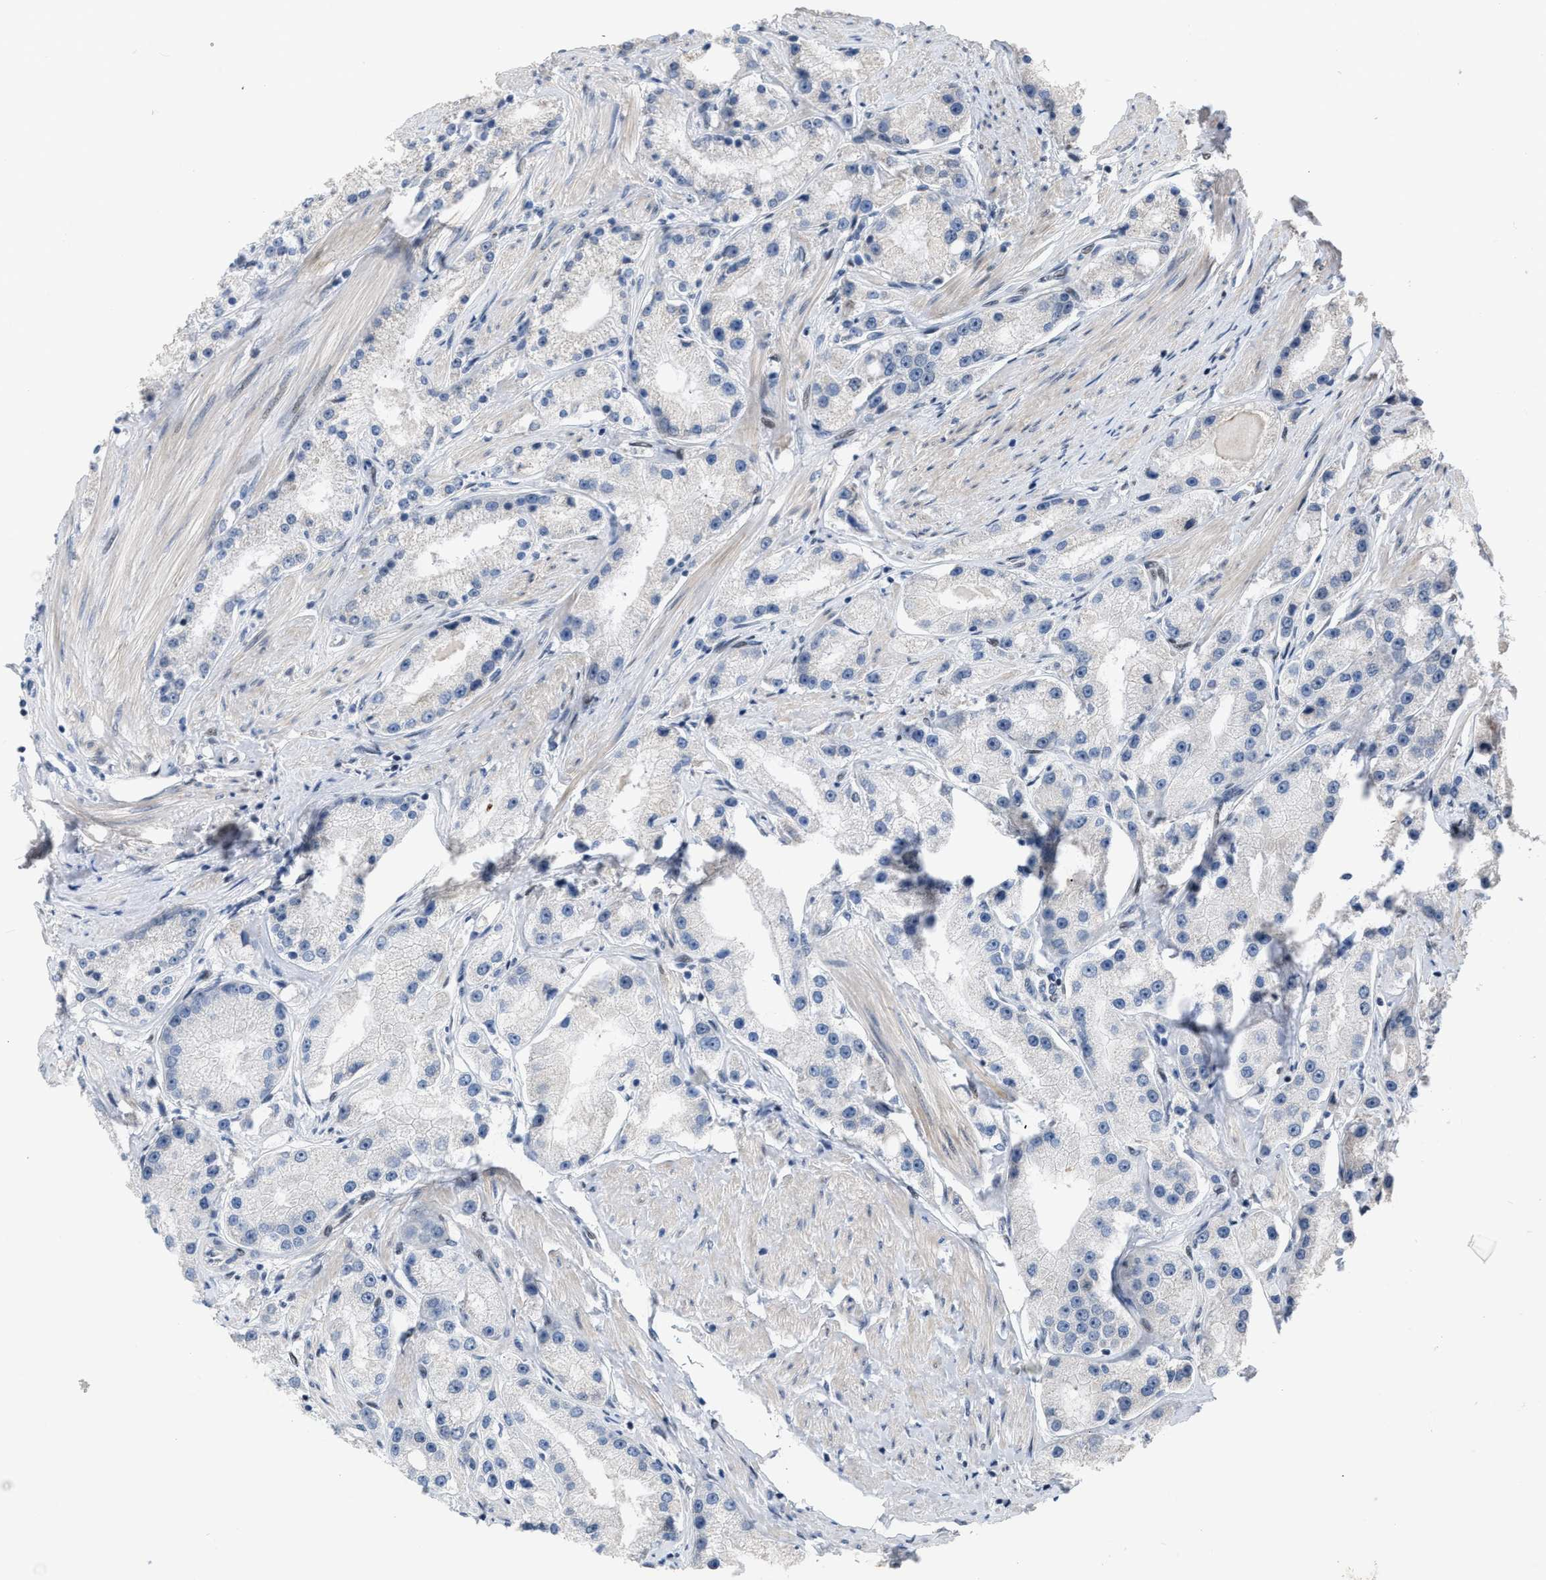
{"staining": {"intensity": "negative", "quantity": "none", "location": "none"}, "tissue": "prostate cancer", "cell_type": "Tumor cells", "image_type": "cancer", "snomed": [{"axis": "morphology", "description": "Adenocarcinoma, Low grade"}, {"axis": "topography", "description": "Prostate"}], "caption": "This histopathology image is of prostate cancer (low-grade adenocarcinoma) stained with immunohistochemistry to label a protein in brown with the nuclei are counter-stained blue. There is no expression in tumor cells.", "gene": "SETDB1", "patient": {"sex": "male", "age": 63}}